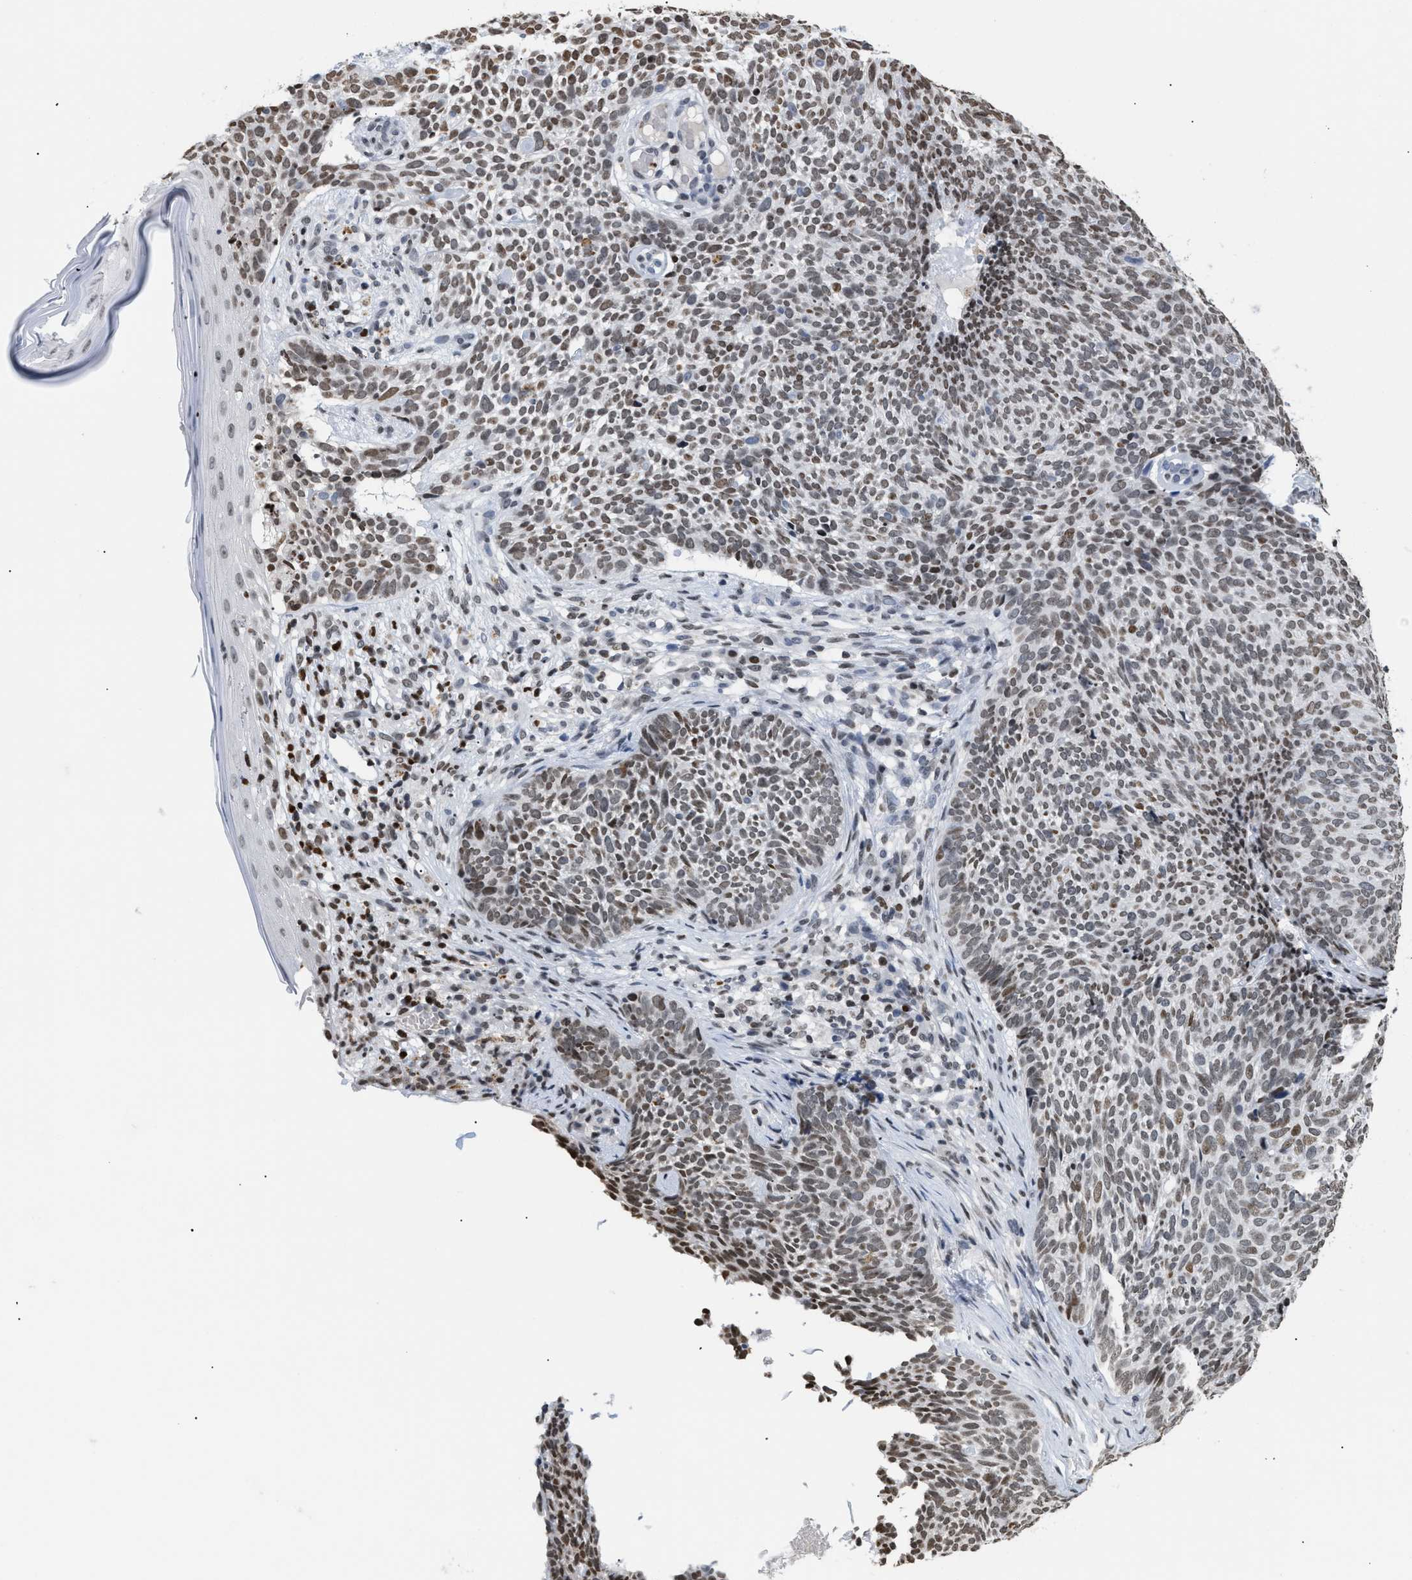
{"staining": {"intensity": "moderate", "quantity": ">75%", "location": "nuclear"}, "tissue": "skin cancer", "cell_type": "Tumor cells", "image_type": "cancer", "snomed": [{"axis": "morphology", "description": "Basal cell carcinoma"}, {"axis": "topography", "description": "Skin"}], "caption": "Approximately >75% of tumor cells in human skin cancer (basal cell carcinoma) demonstrate moderate nuclear protein expression as visualized by brown immunohistochemical staining.", "gene": "HMGN2", "patient": {"sex": "female", "age": 84}}